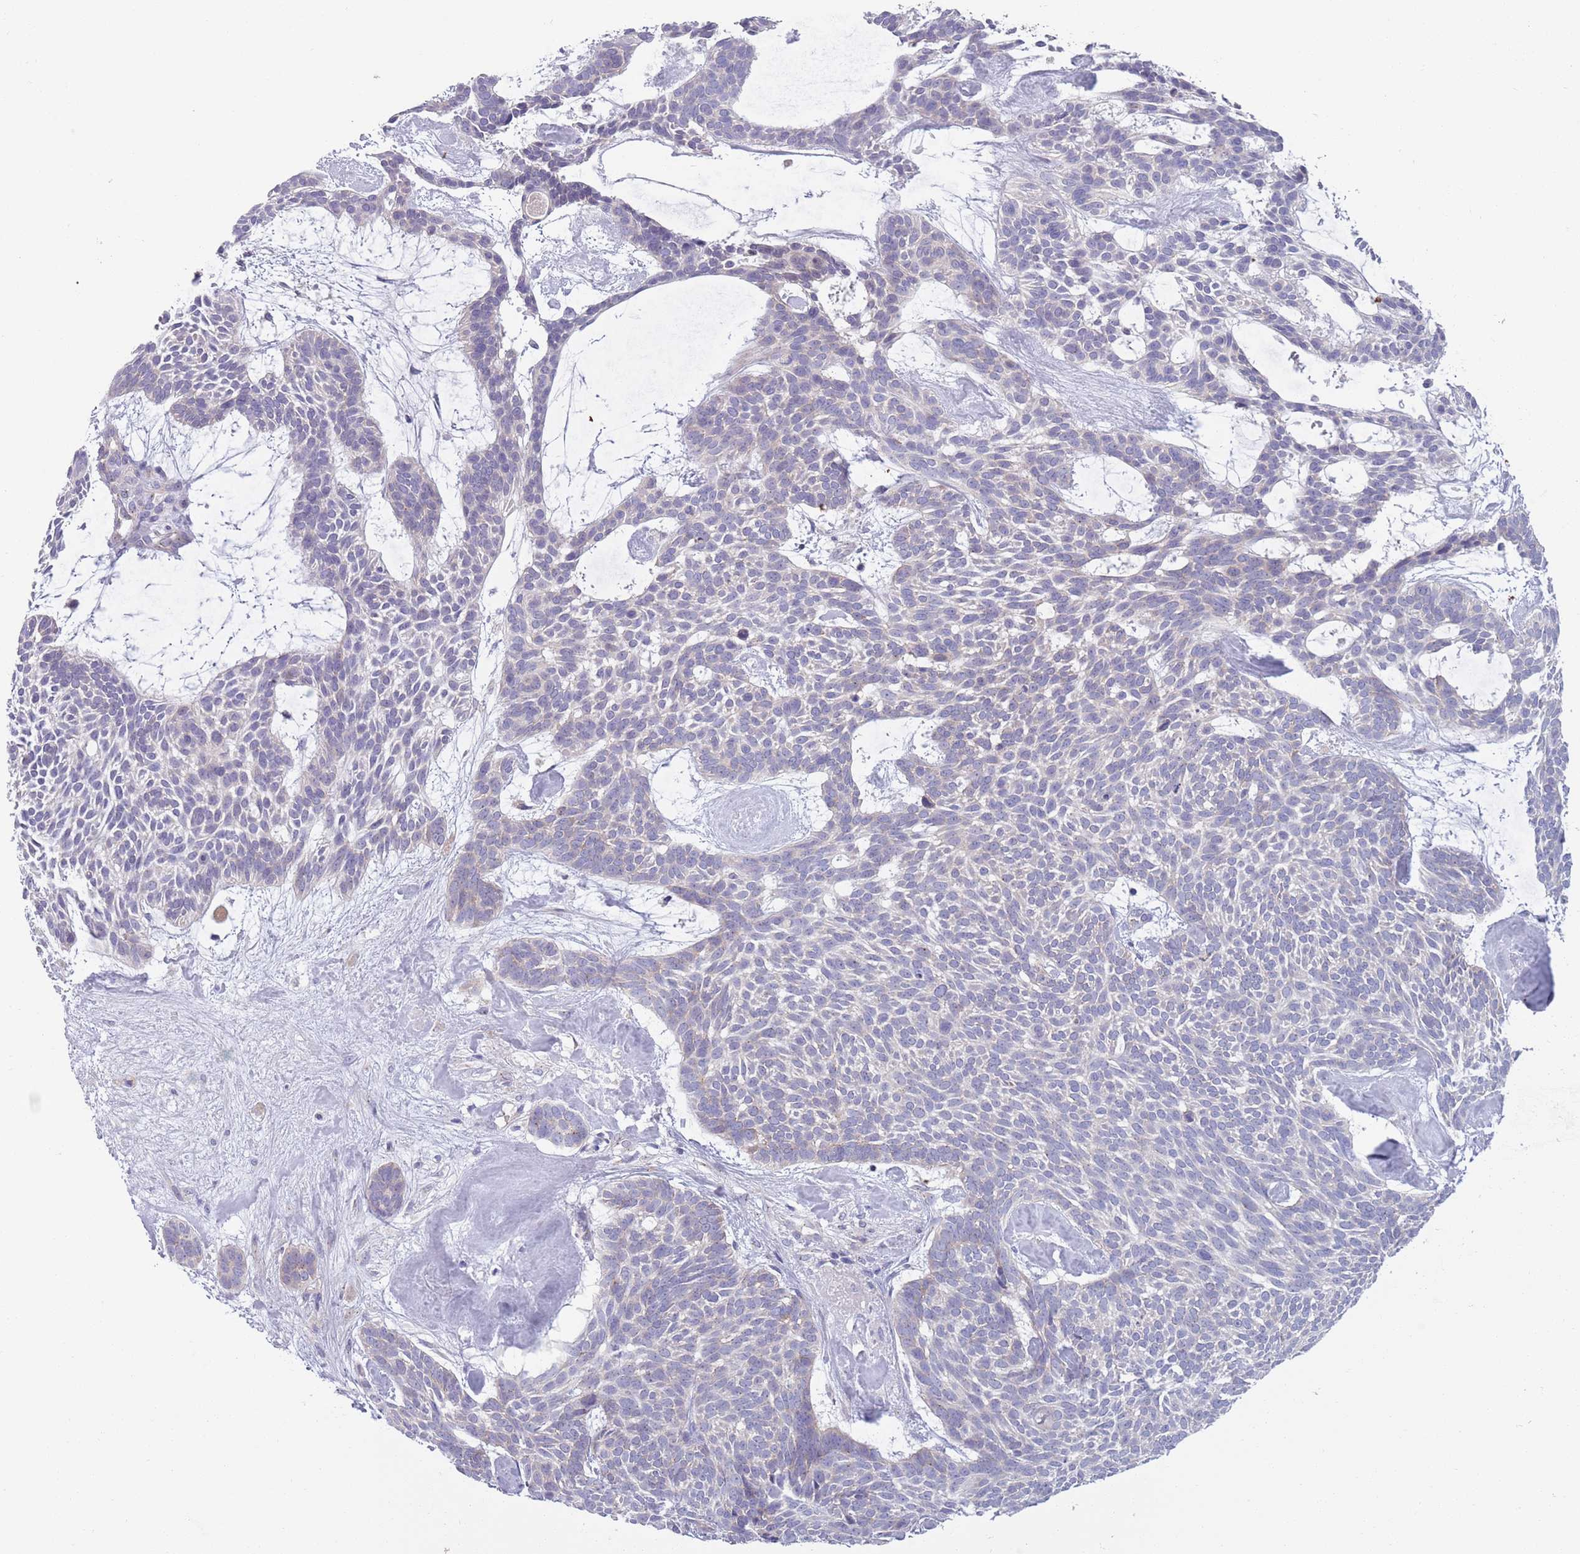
{"staining": {"intensity": "negative", "quantity": "none", "location": "none"}, "tissue": "skin cancer", "cell_type": "Tumor cells", "image_type": "cancer", "snomed": [{"axis": "morphology", "description": "Basal cell carcinoma"}, {"axis": "topography", "description": "Skin"}], "caption": "There is no significant positivity in tumor cells of skin cancer.", "gene": "LTB", "patient": {"sex": "male", "age": 61}}